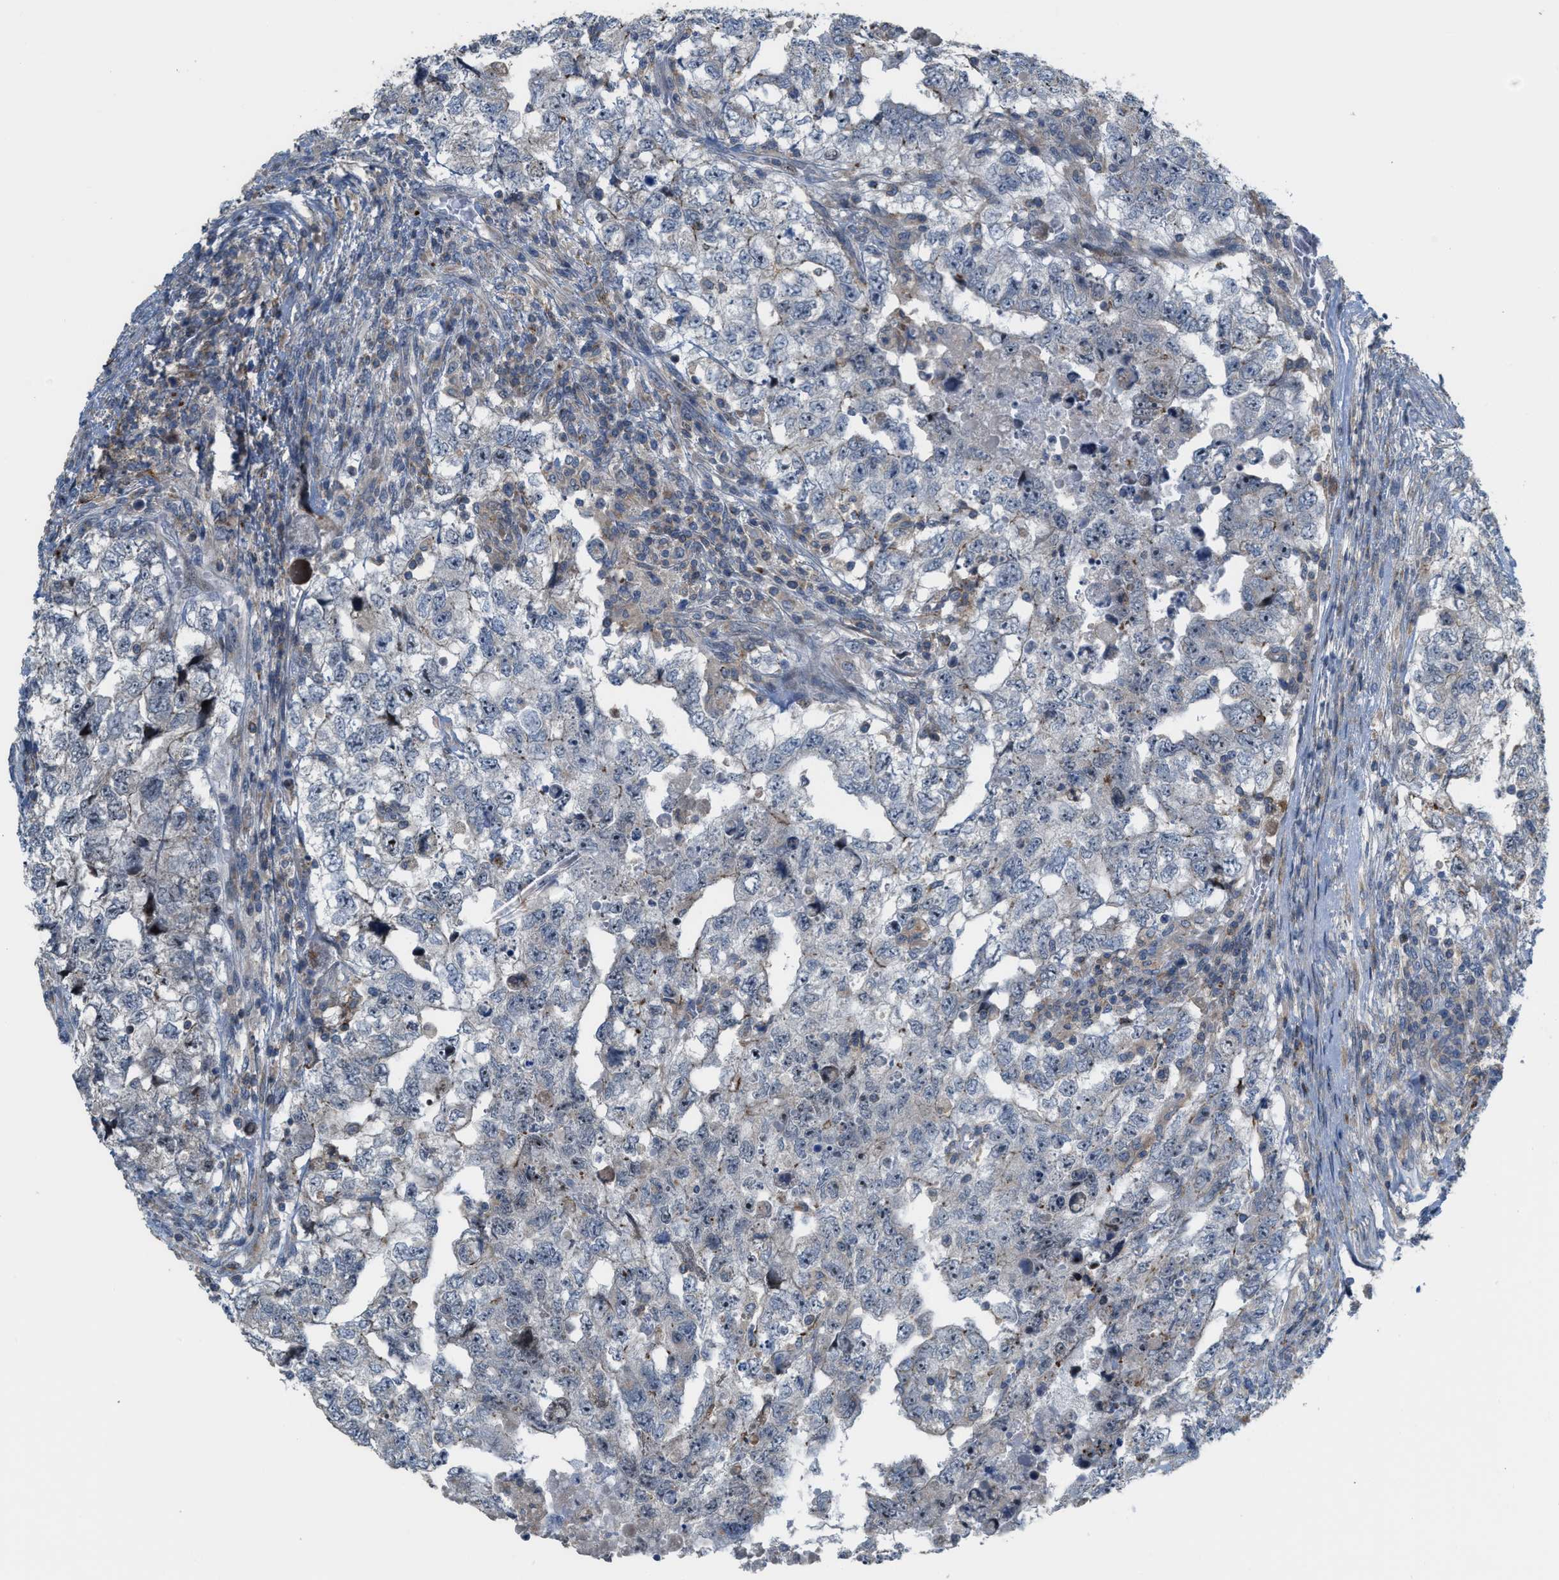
{"staining": {"intensity": "negative", "quantity": "none", "location": "none"}, "tissue": "testis cancer", "cell_type": "Tumor cells", "image_type": "cancer", "snomed": [{"axis": "morphology", "description": "Carcinoma, Embryonal, NOS"}, {"axis": "topography", "description": "Testis"}], "caption": "DAB immunohistochemical staining of testis embryonal carcinoma demonstrates no significant staining in tumor cells.", "gene": "DIPK1A", "patient": {"sex": "male", "age": 36}}